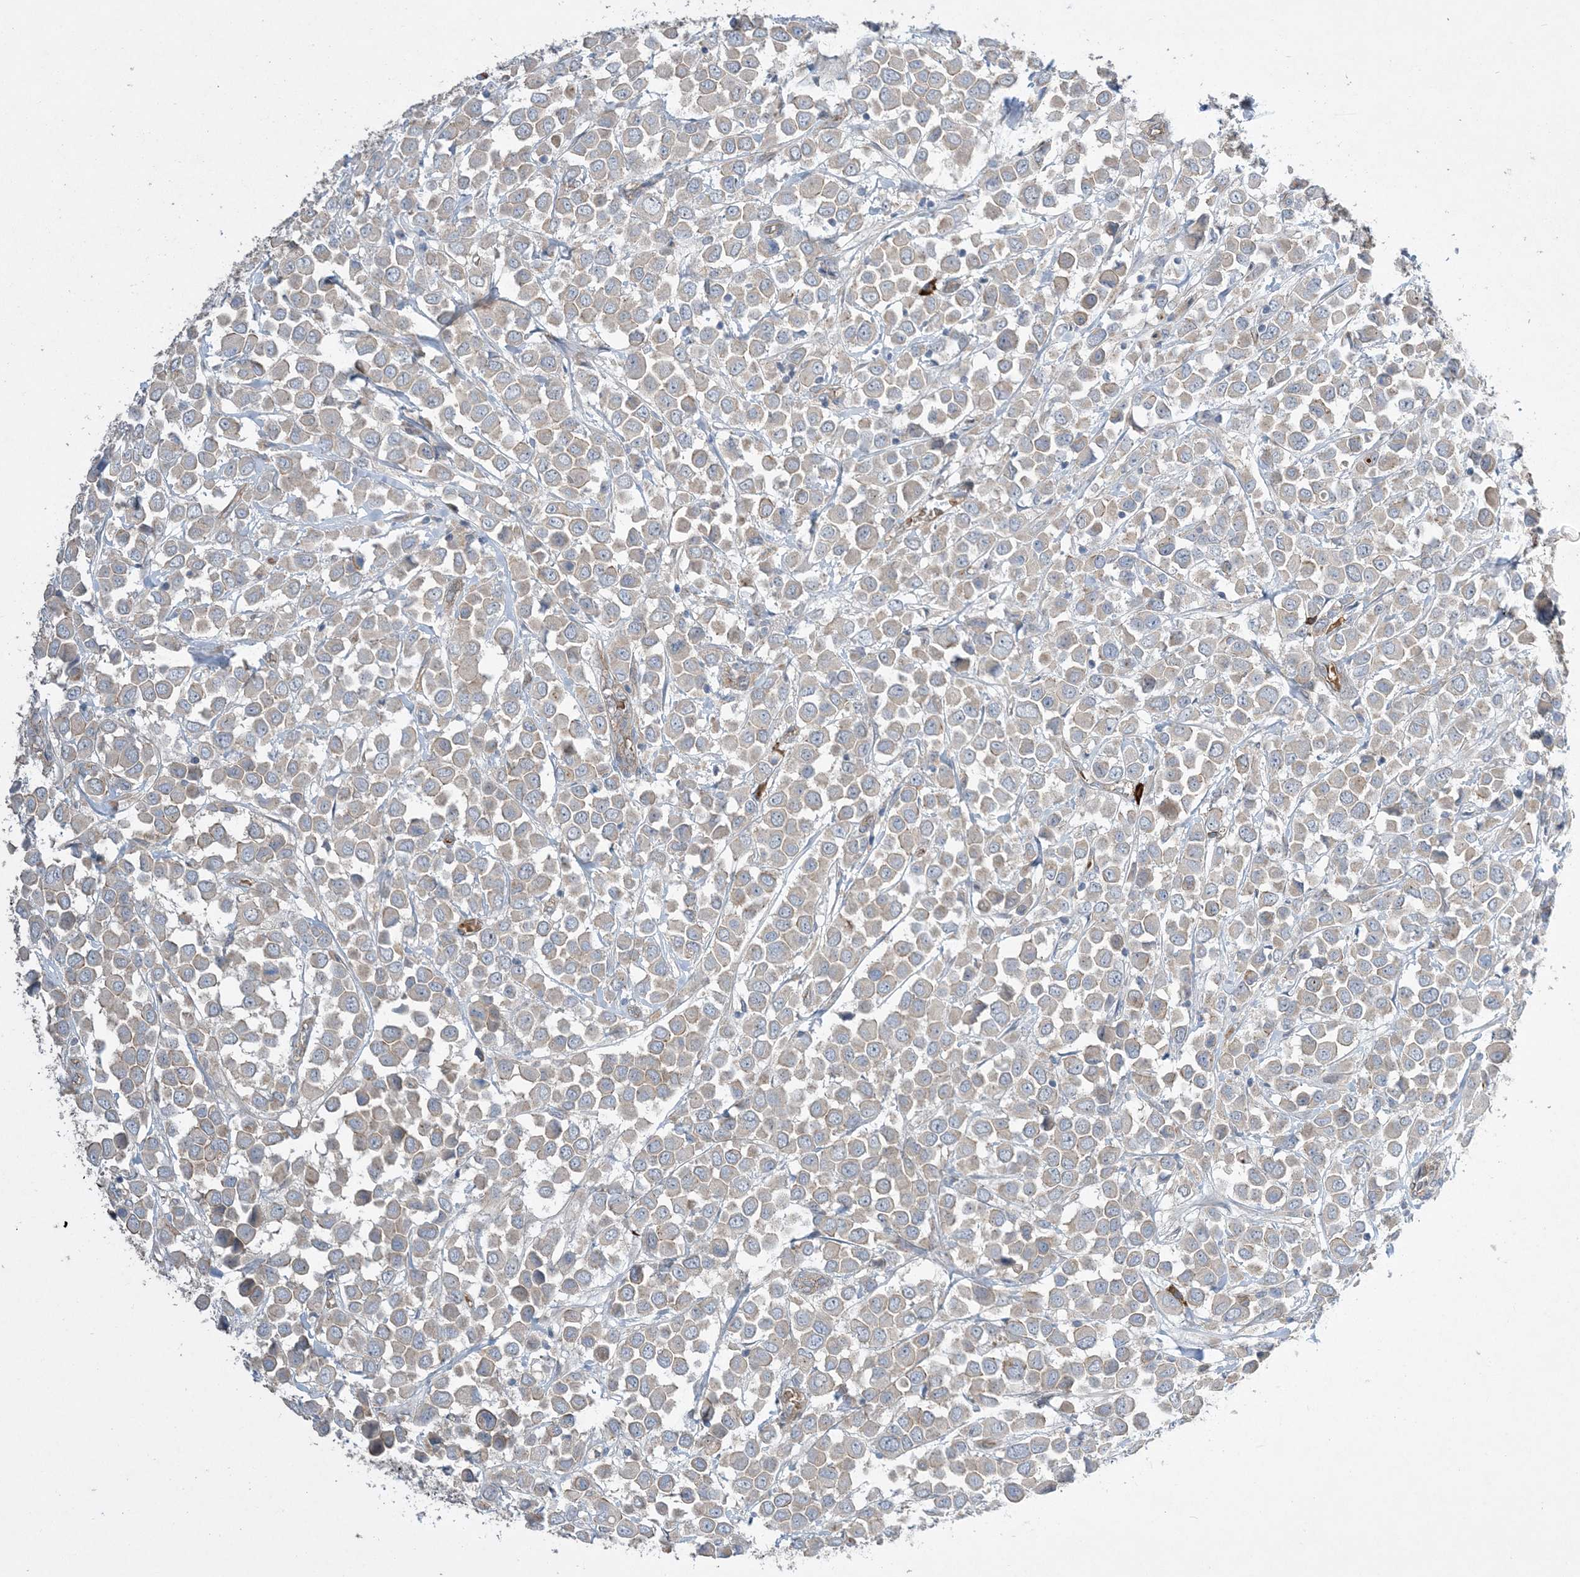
{"staining": {"intensity": "negative", "quantity": "none", "location": "none"}, "tissue": "breast cancer", "cell_type": "Tumor cells", "image_type": "cancer", "snomed": [{"axis": "morphology", "description": "Duct carcinoma"}, {"axis": "topography", "description": "Breast"}], "caption": "An image of human breast cancer (intraductal carcinoma) is negative for staining in tumor cells.", "gene": "AOC1", "patient": {"sex": "female", "age": 61}}